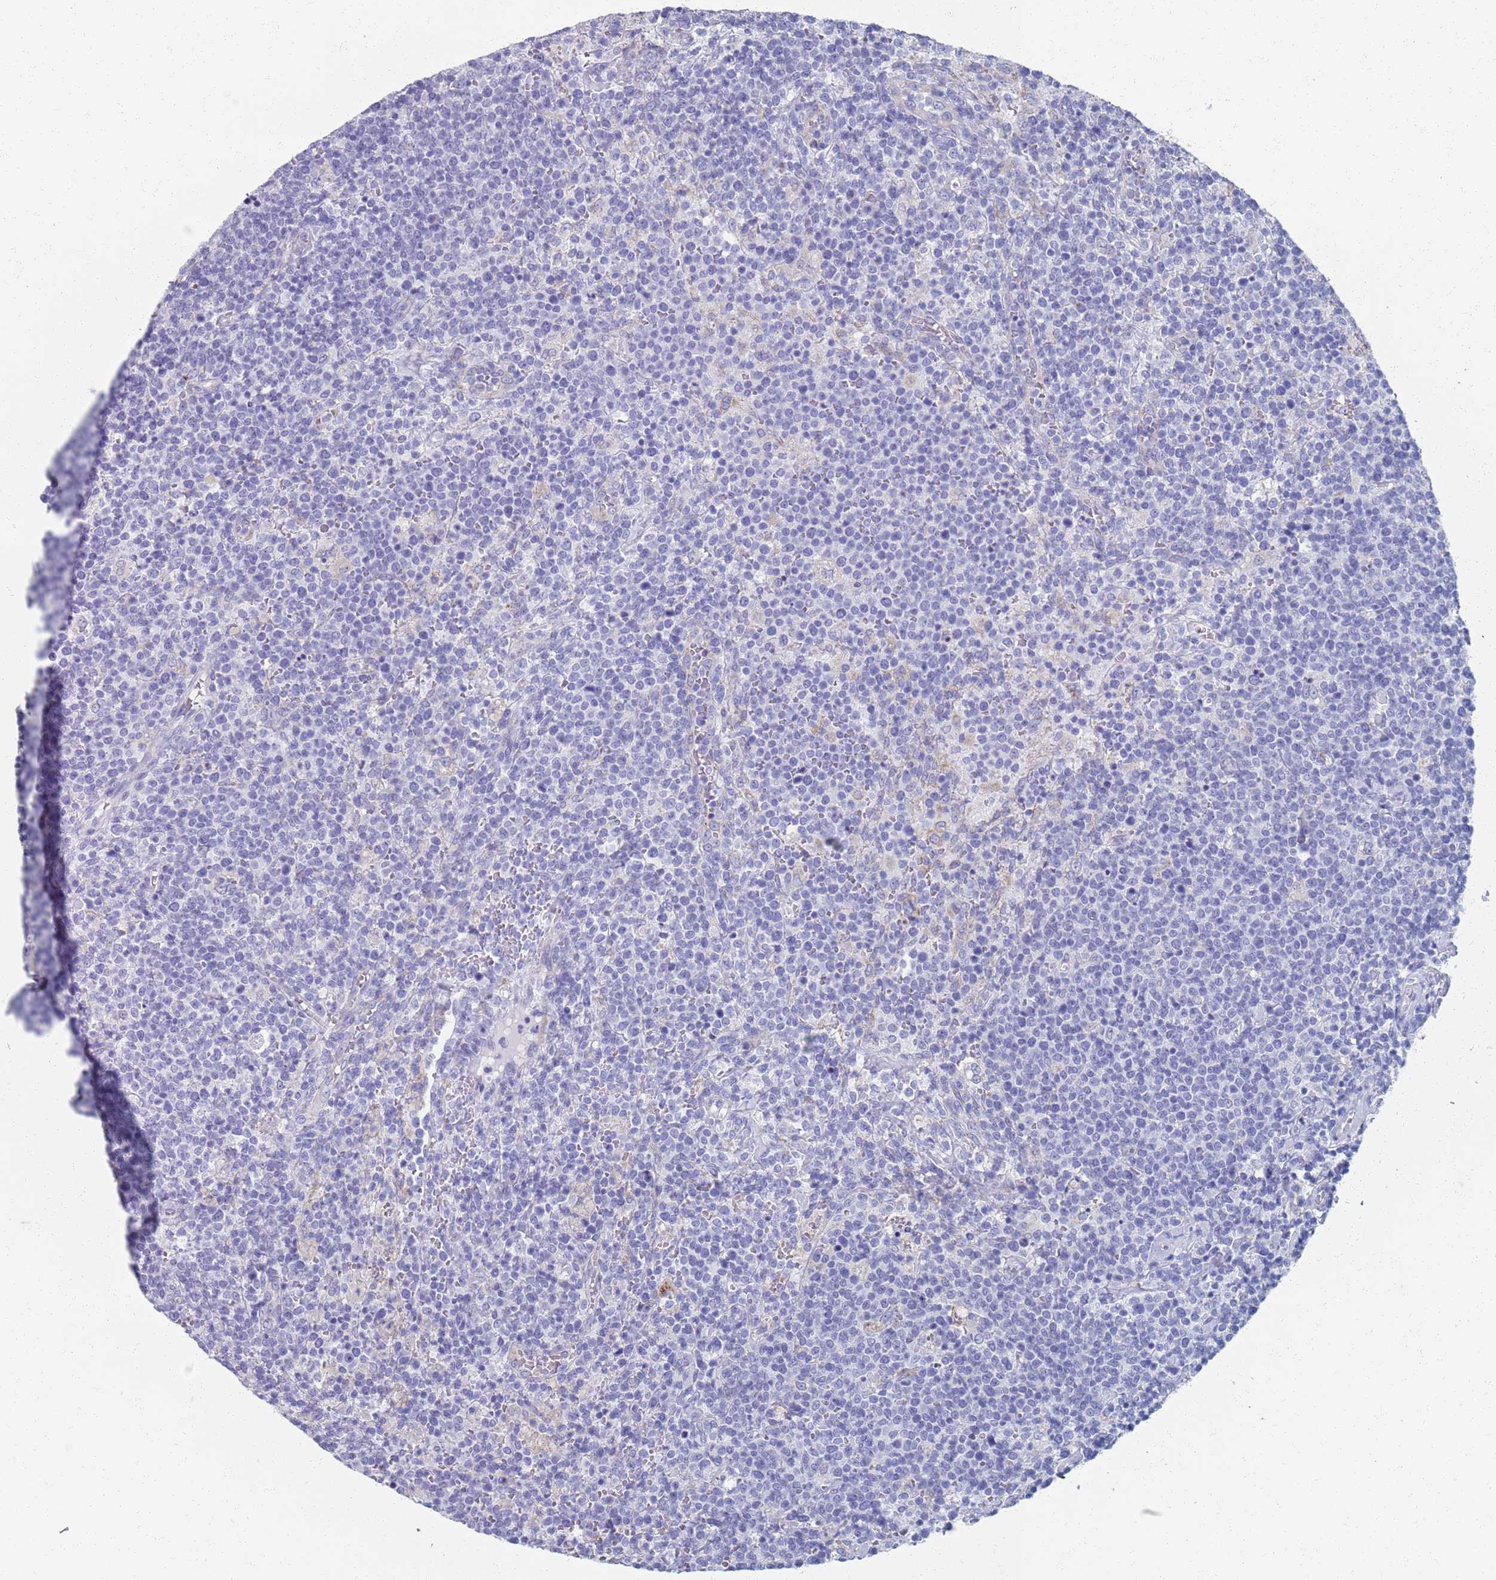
{"staining": {"intensity": "negative", "quantity": "none", "location": "none"}, "tissue": "lymphoma", "cell_type": "Tumor cells", "image_type": "cancer", "snomed": [{"axis": "morphology", "description": "Malignant lymphoma, non-Hodgkin's type, High grade"}, {"axis": "topography", "description": "Lymph node"}], "caption": "Lymphoma was stained to show a protein in brown. There is no significant positivity in tumor cells. (Stains: DAB (3,3'-diaminobenzidine) immunohistochemistry with hematoxylin counter stain, Microscopy: brightfield microscopy at high magnification).", "gene": "PLOD1", "patient": {"sex": "male", "age": 61}}